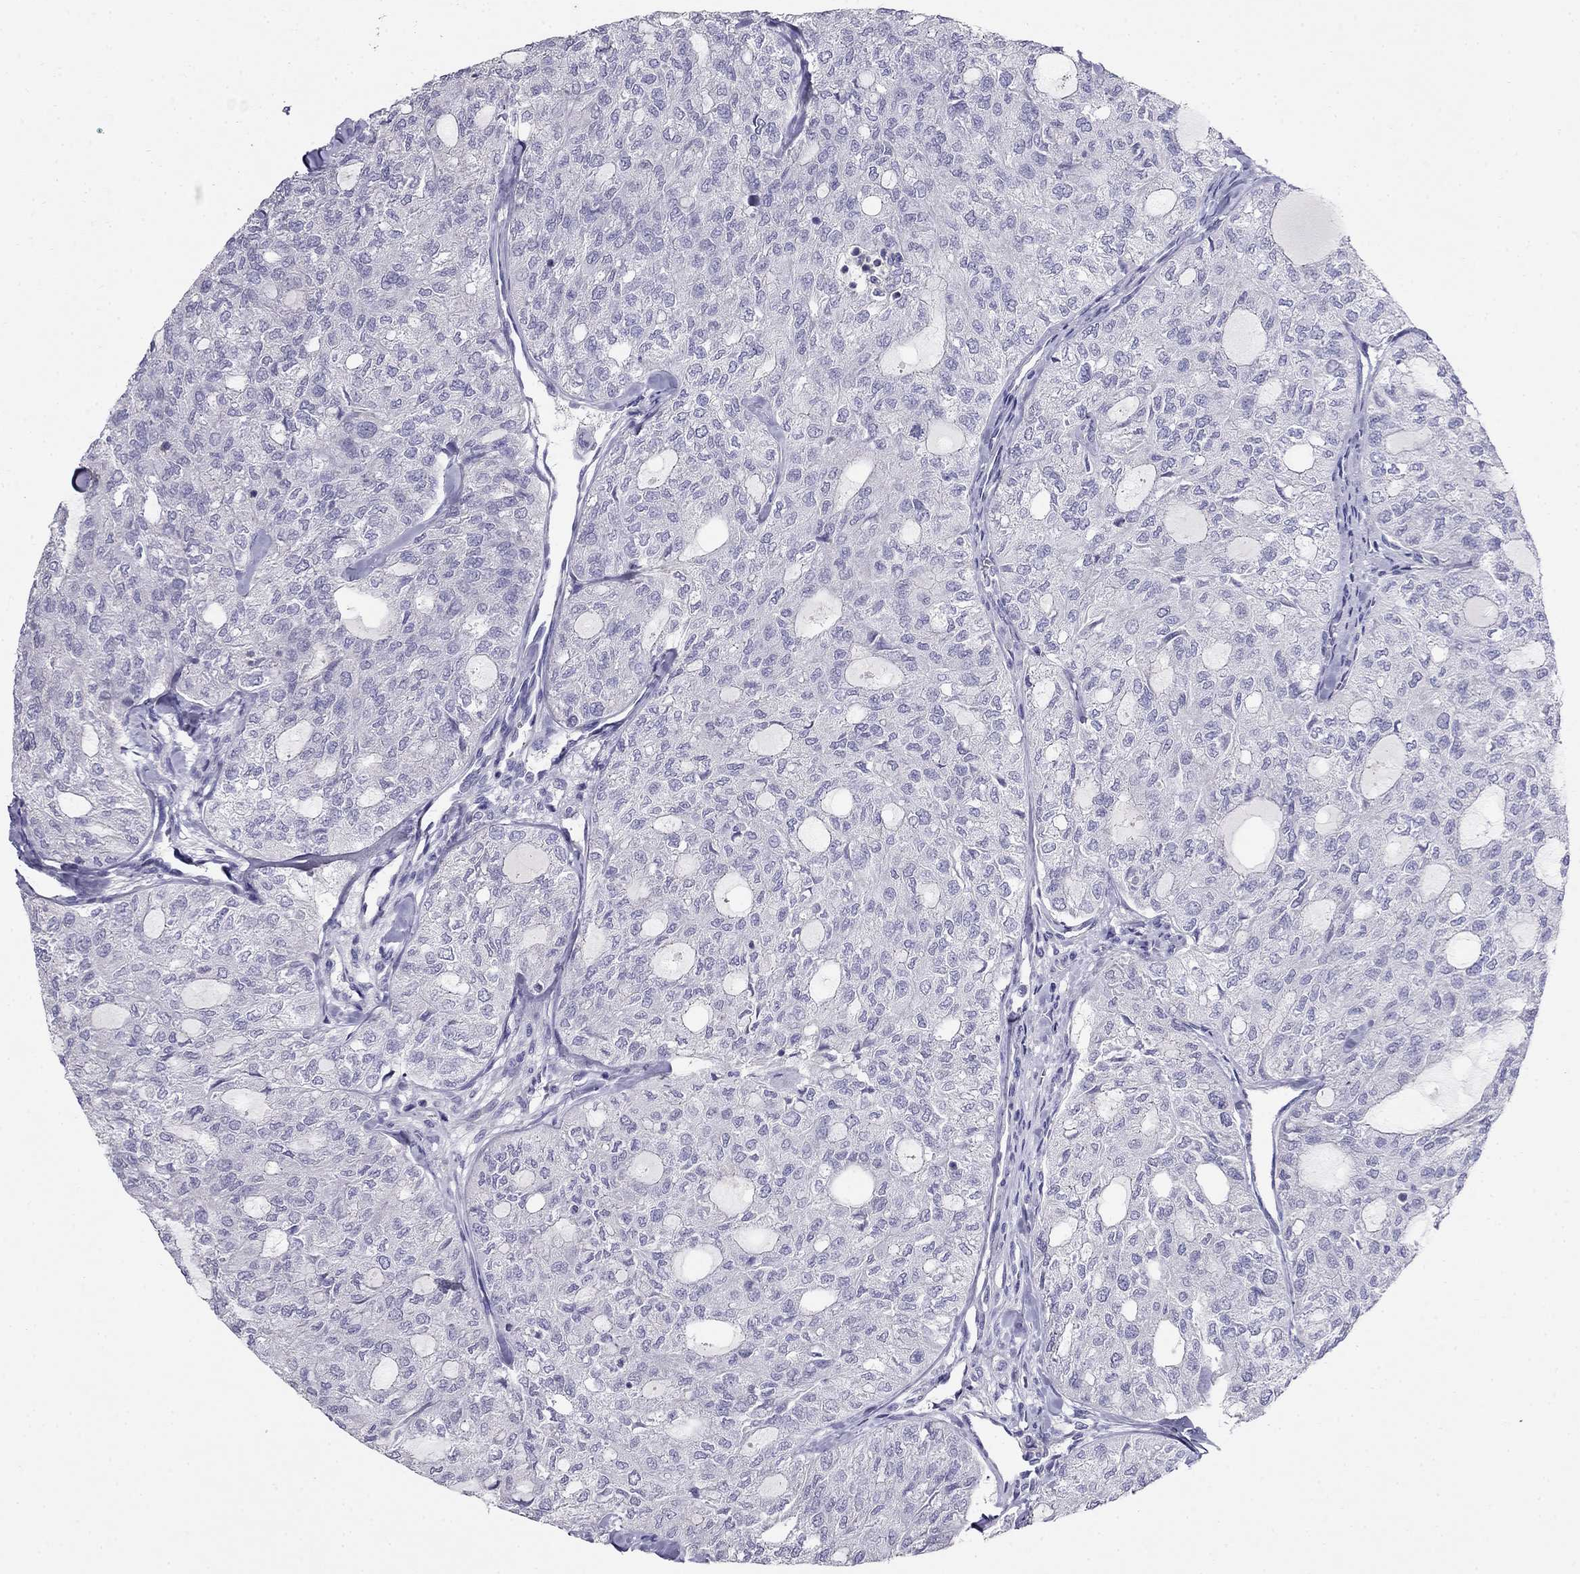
{"staining": {"intensity": "negative", "quantity": "none", "location": "none"}, "tissue": "thyroid cancer", "cell_type": "Tumor cells", "image_type": "cancer", "snomed": [{"axis": "morphology", "description": "Follicular adenoma carcinoma, NOS"}, {"axis": "topography", "description": "Thyroid gland"}], "caption": "An image of thyroid cancer (follicular adenoma carcinoma) stained for a protein exhibits no brown staining in tumor cells. (DAB (3,3'-diaminobenzidine) immunohistochemistry with hematoxylin counter stain).", "gene": "LY6H", "patient": {"sex": "male", "age": 75}}